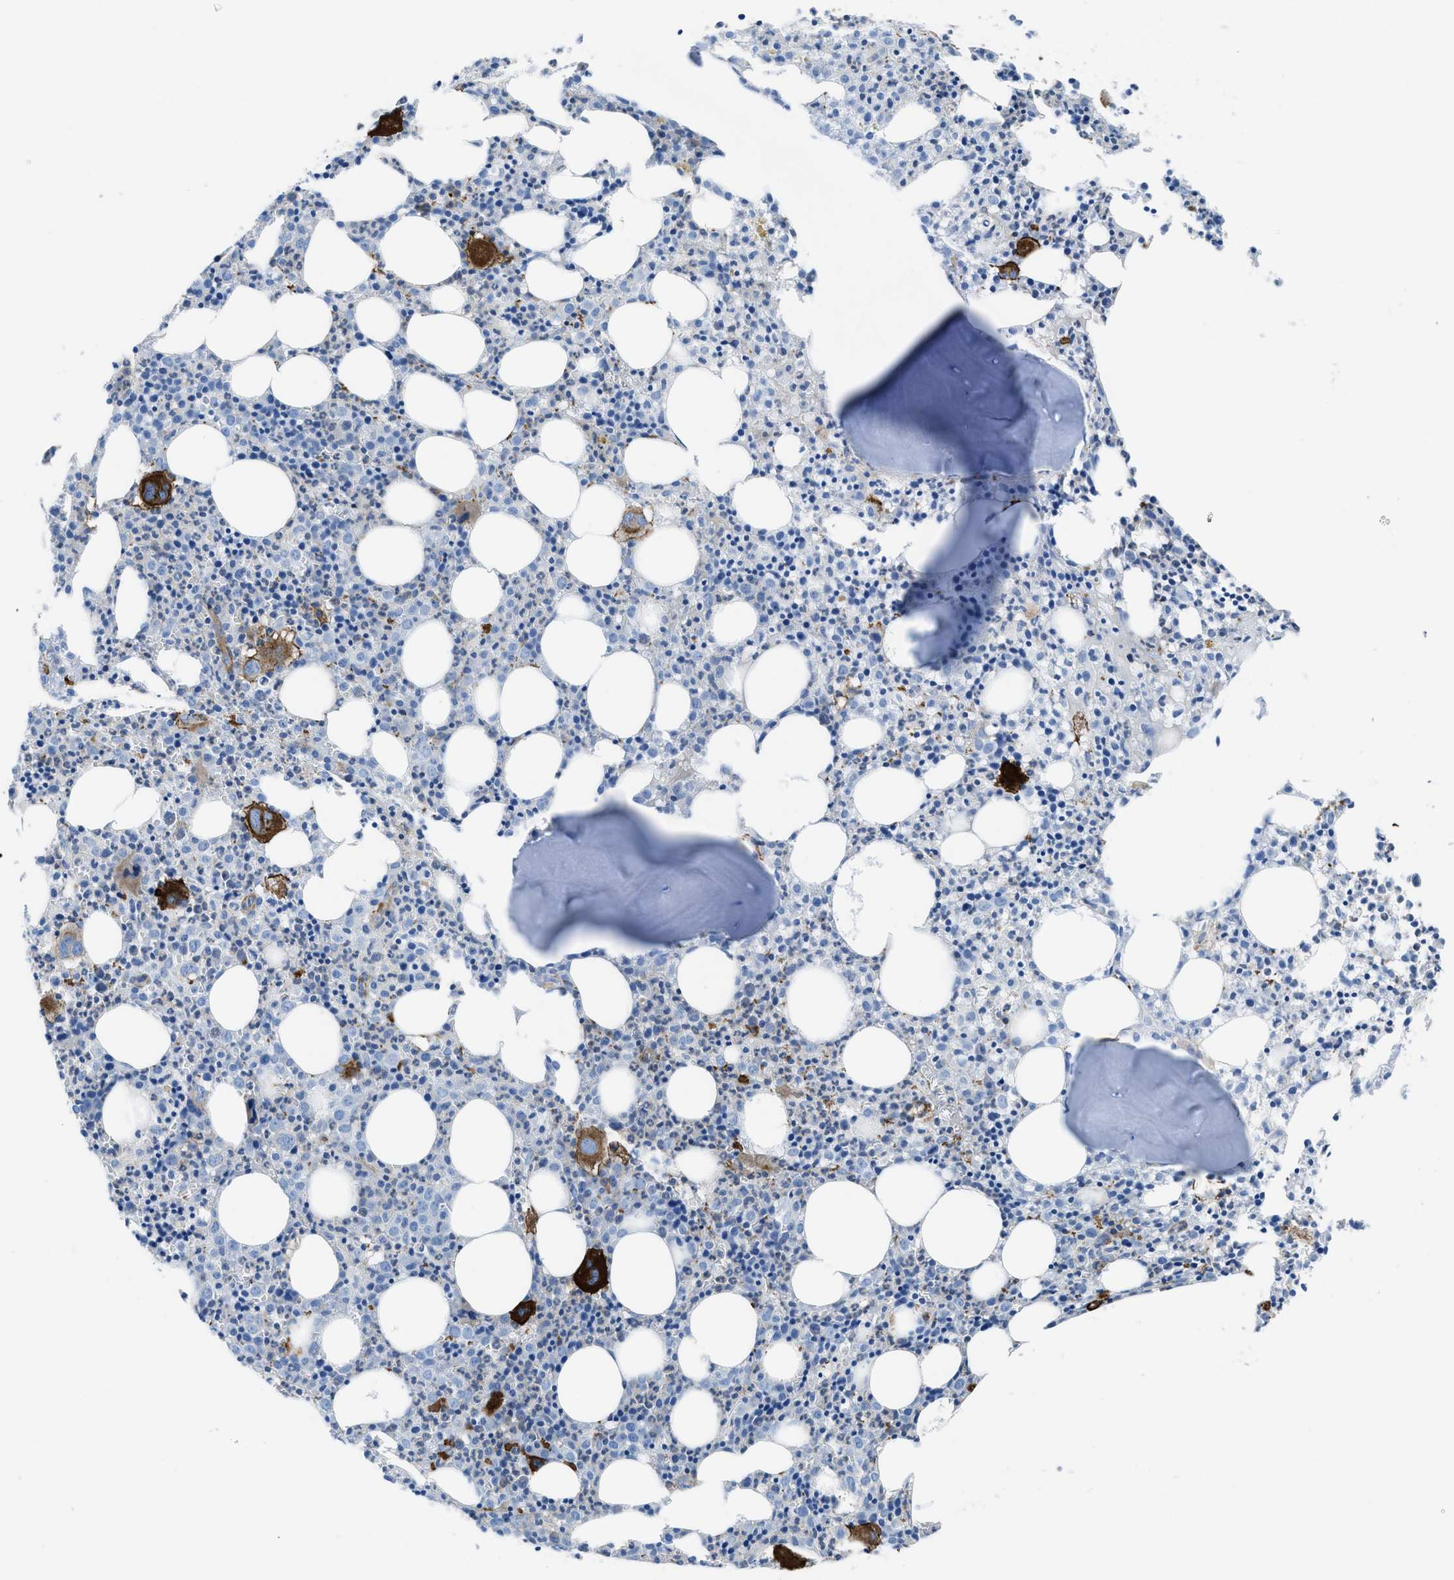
{"staining": {"intensity": "strong", "quantity": "<25%", "location": "cytoplasmic/membranous"}, "tissue": "bone marrow", "cell_type": "Hematopoietic cells", "image_type": "normal", "snomed": [{"axis": "morphology", "description": "Normal tissue, NOS"}, {"axis": "morphology", "description": "Inflammation, NOS"}, {"axis": "topography", "description": "Bone marrow"}], "caption": "DAB (3,3'-diaminobenzidine) immunohistochemical staining of unremarkable human bone marrow reveals strong cytoplasmic/membranous protein positivity in about <25% of hematopoietic cells. (DAB IHC with brightfield microscopy, high magnification).", "gene": "KCNH7", "patient": {"sex": "male", "age": 25}}